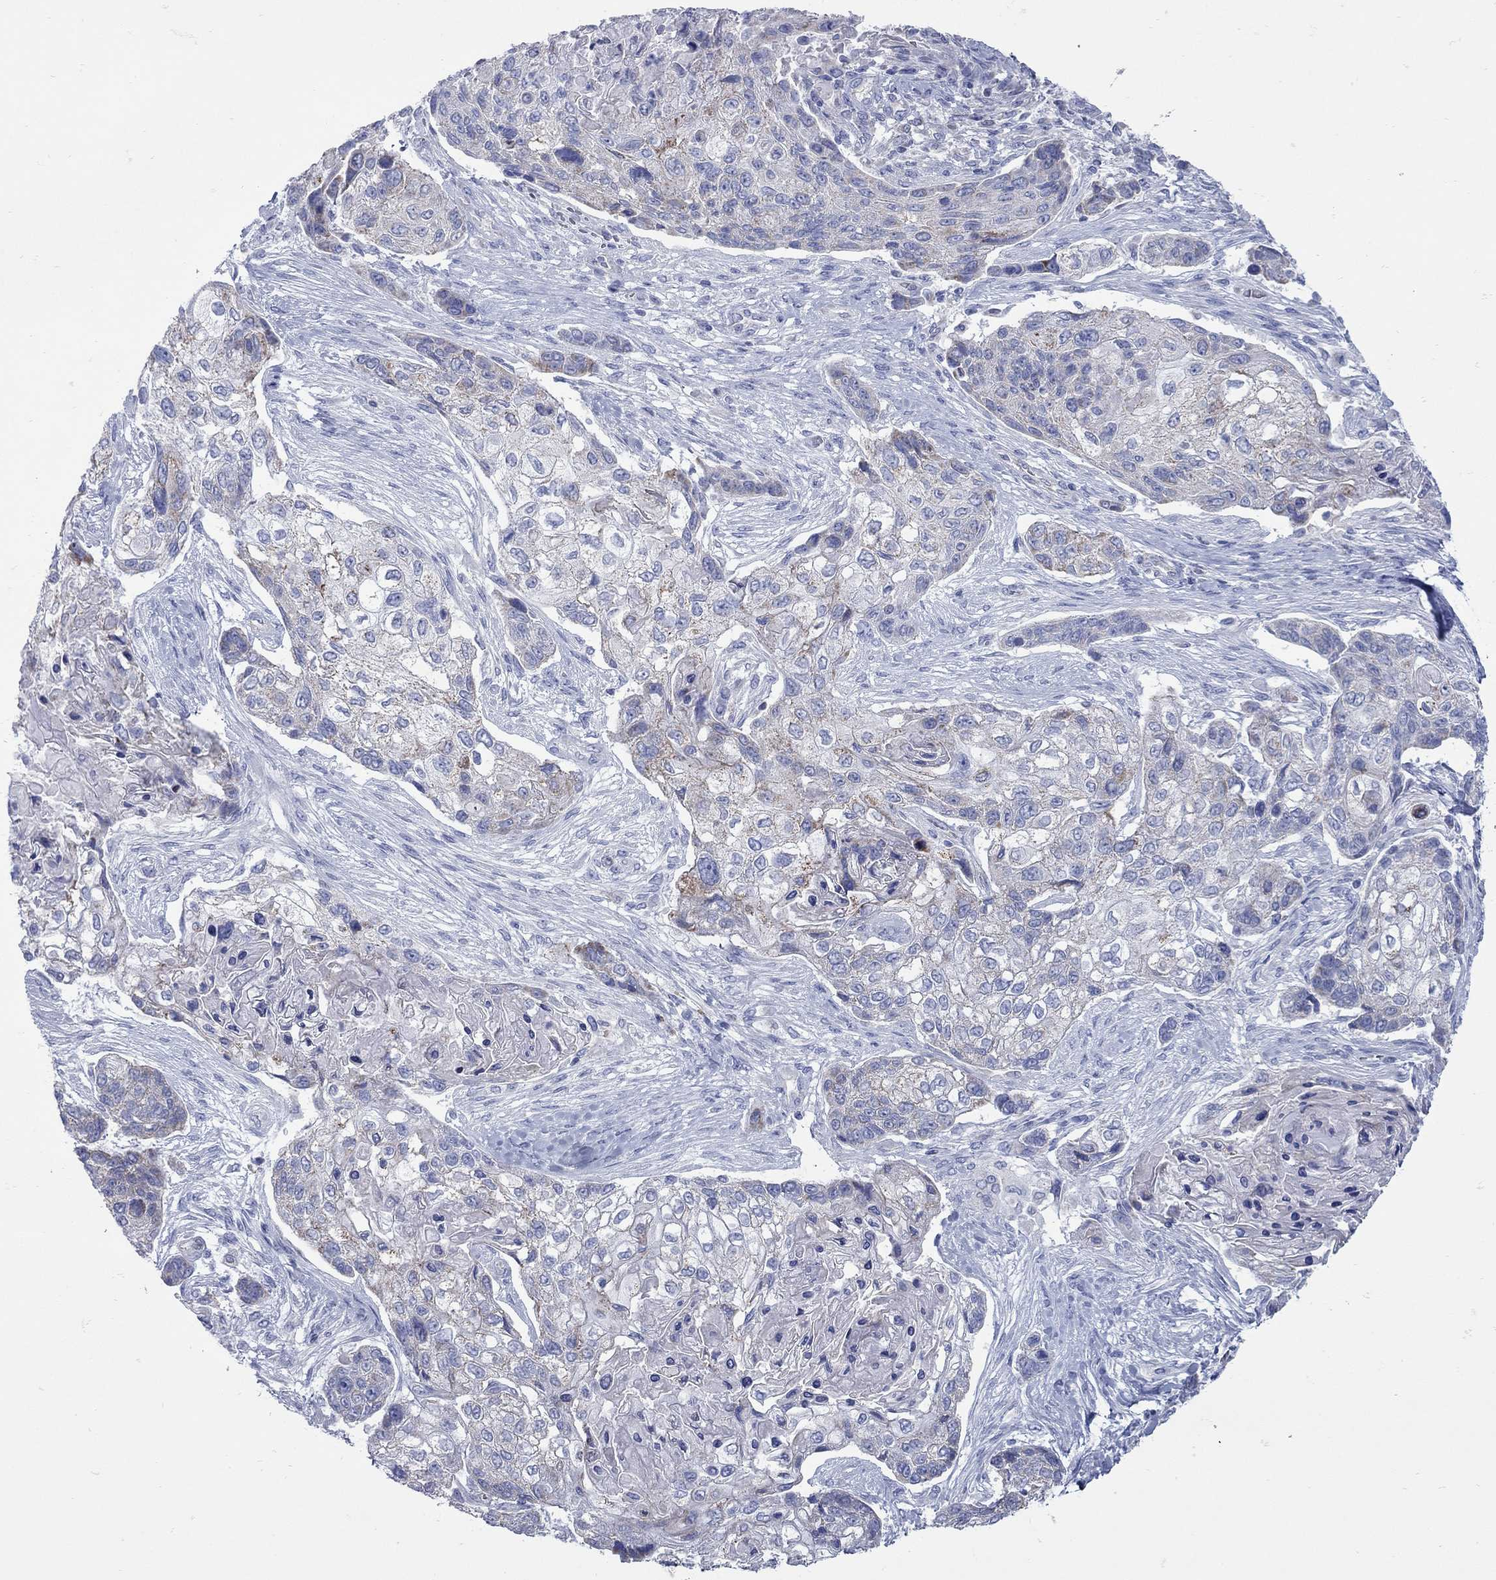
{"staining": {"intensity": "weak", "quantity": "<25%", "location": "cytoplasmic/membranous"}, "tissue": "lung cancer", "cell_type": "Tumor cells", "image_type": "cancer", "snomed": [{"axis": "morphology", "description": "Squamous cell carcinoma, NOS"}, {"axis": "topography", "description": "Lung"}], "caption": "A high-resolution photomicrograph shows immunohistochemistry staining of lung cancer, which shows no significant staining in tumor cells.", "gene": "PDZD3", "patient": {"sex": "male", "age": 69}}